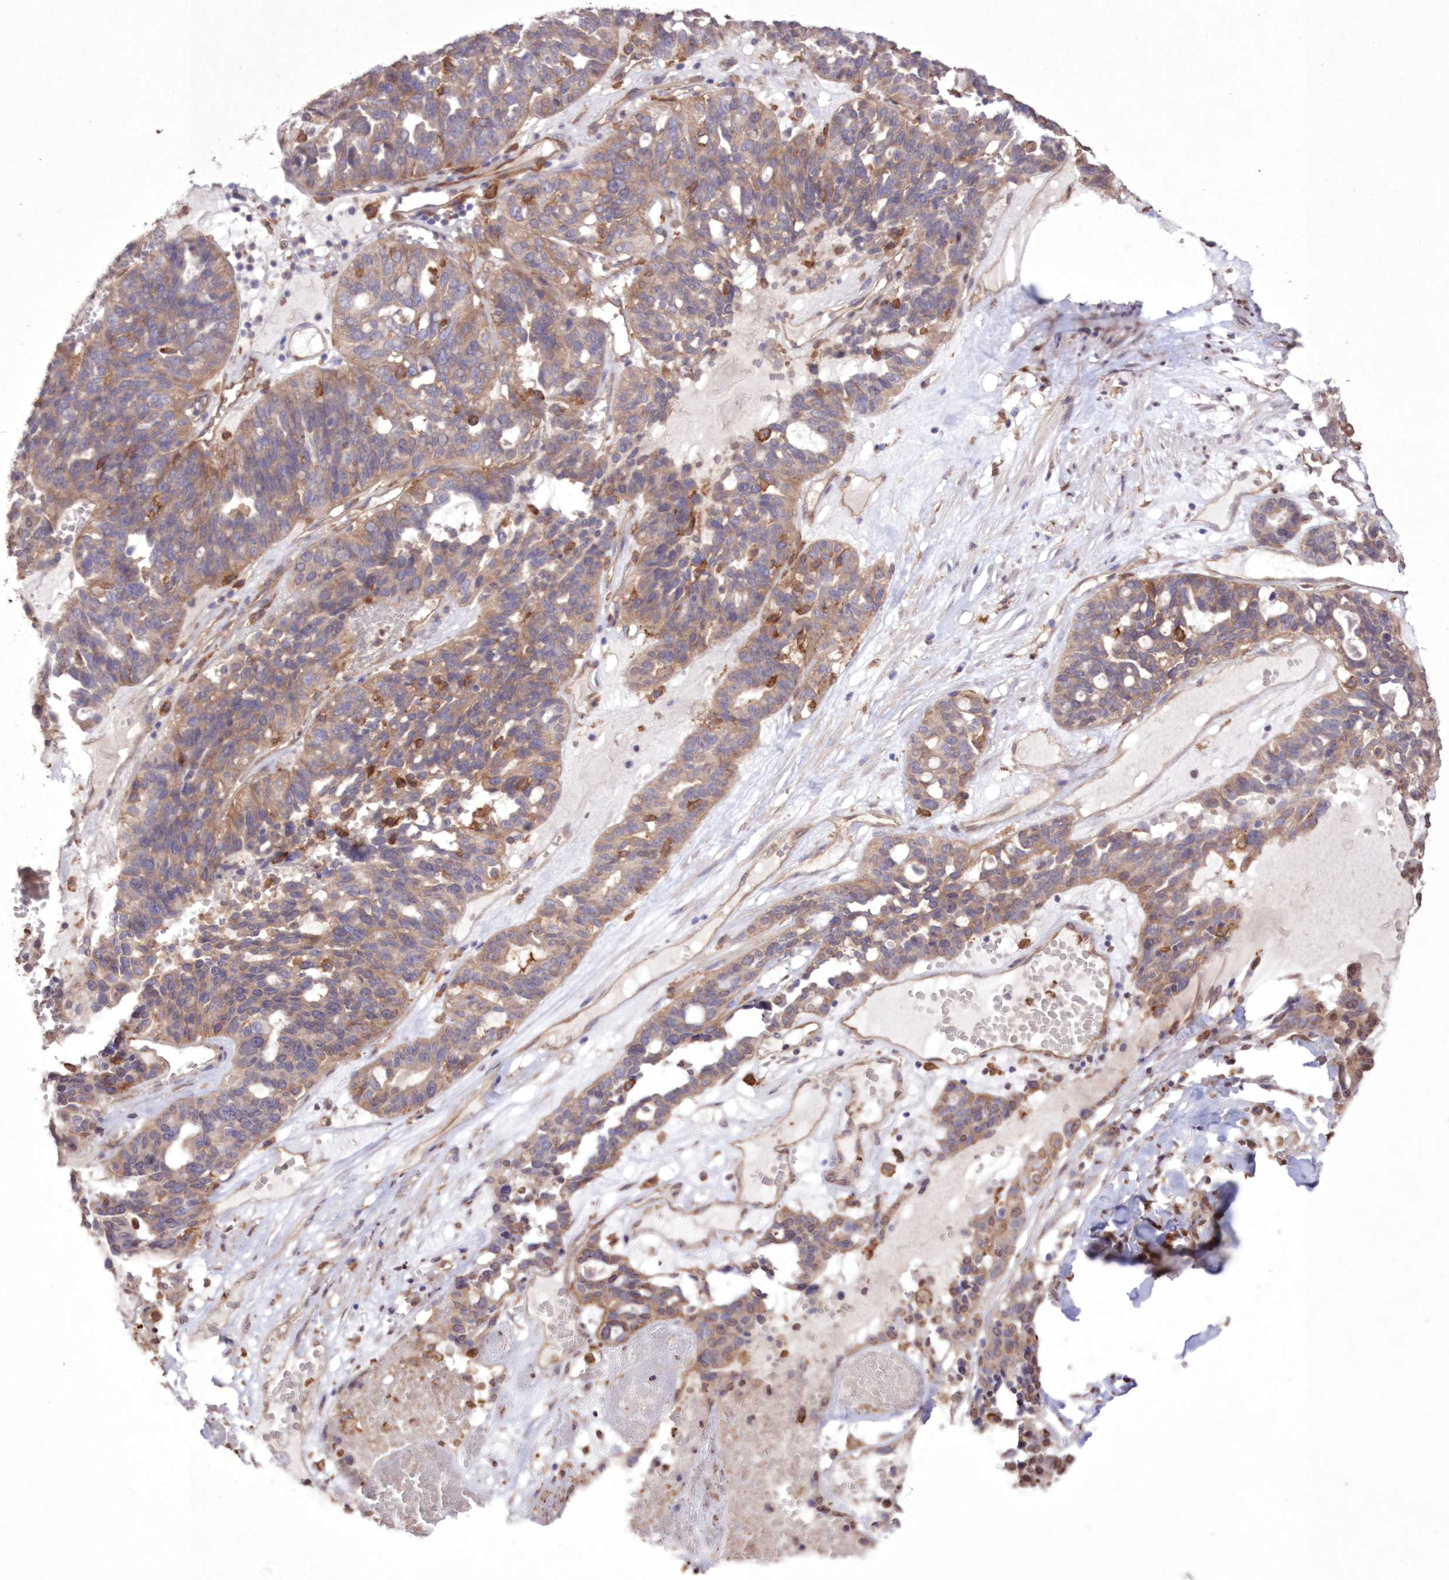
{"staining": {"intensity": "weak", "quantity": ">75%", "location": "cytoplasmic/membranous"}, "tissue": "ovarian cancer", "cell_type": "Tumor cells", "image_type": "cancer", "snomed": [{"axis": "morphology", "description": "Cystadenocarcinoma, serous, NOS"}, {"axis": "topography", "description": "Ovary"}], "caption": "Ovarian cancer (serous cystadenocarcinoma) stained with a brown dye demonstrates weak cytoplasmic/membranous positive staining in about >75% of tumor cells.", "gene": "FCHO2", "patient": {"sex": "female", "age": 59}}